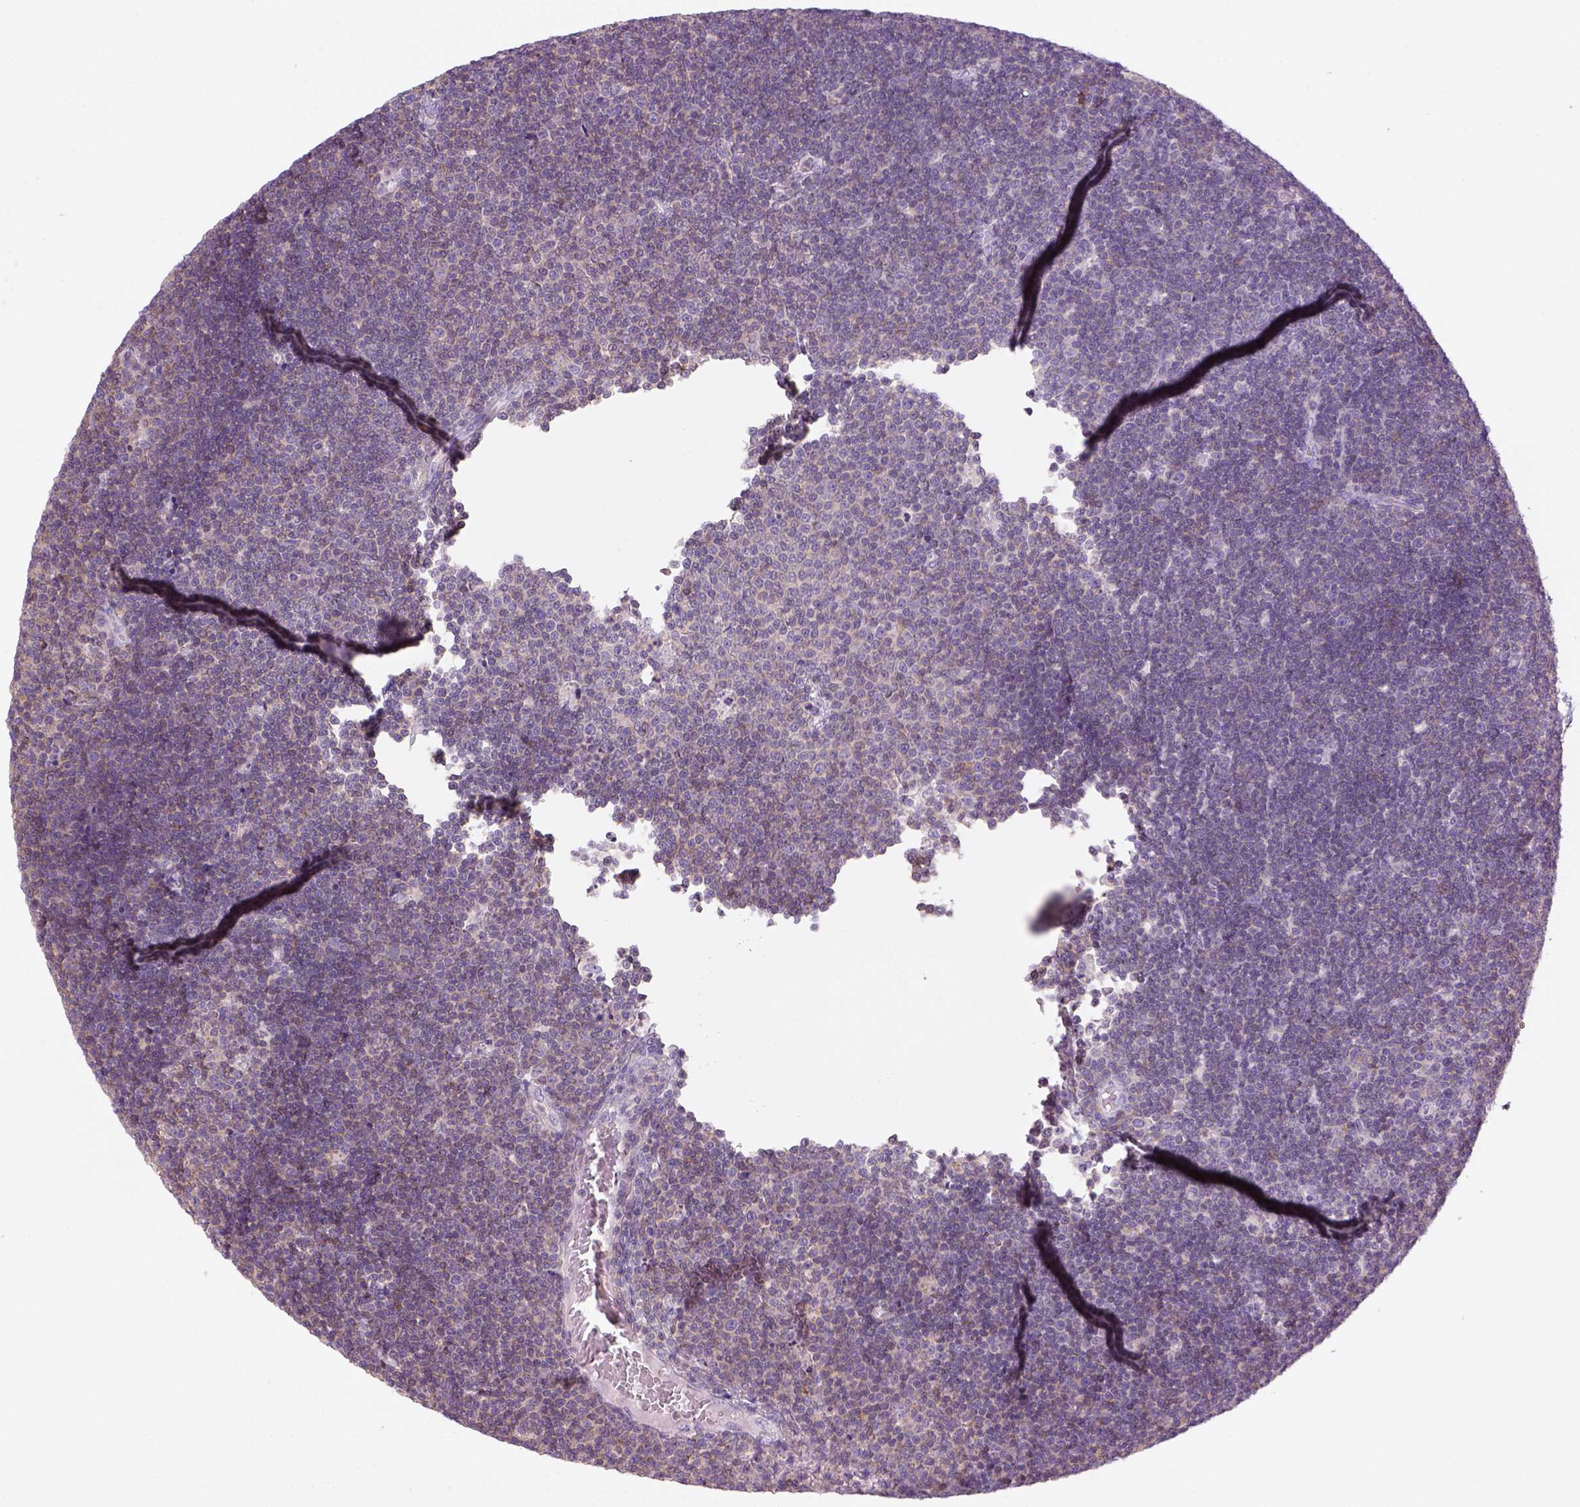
{"staining": {"intensity": "negative", "quantity": "none", "location": "none"}, "tissue": "lymphoma", "cell_type": "Tumor cells", "image_type": "cancer", "snomed": [{"axis": "morphology", "description": "Malignant lymphoma, non-Hodgkin's type, Low grade"}, {"axis": "topography", "description": "Brain"}], "caption": "Image shows no significant protein staining in tumor cells of low-grade malignant lymphoma, non-Hodgkin's type.", "gene": "GOT1", "patient": {"sex": "female", "age": 66}}